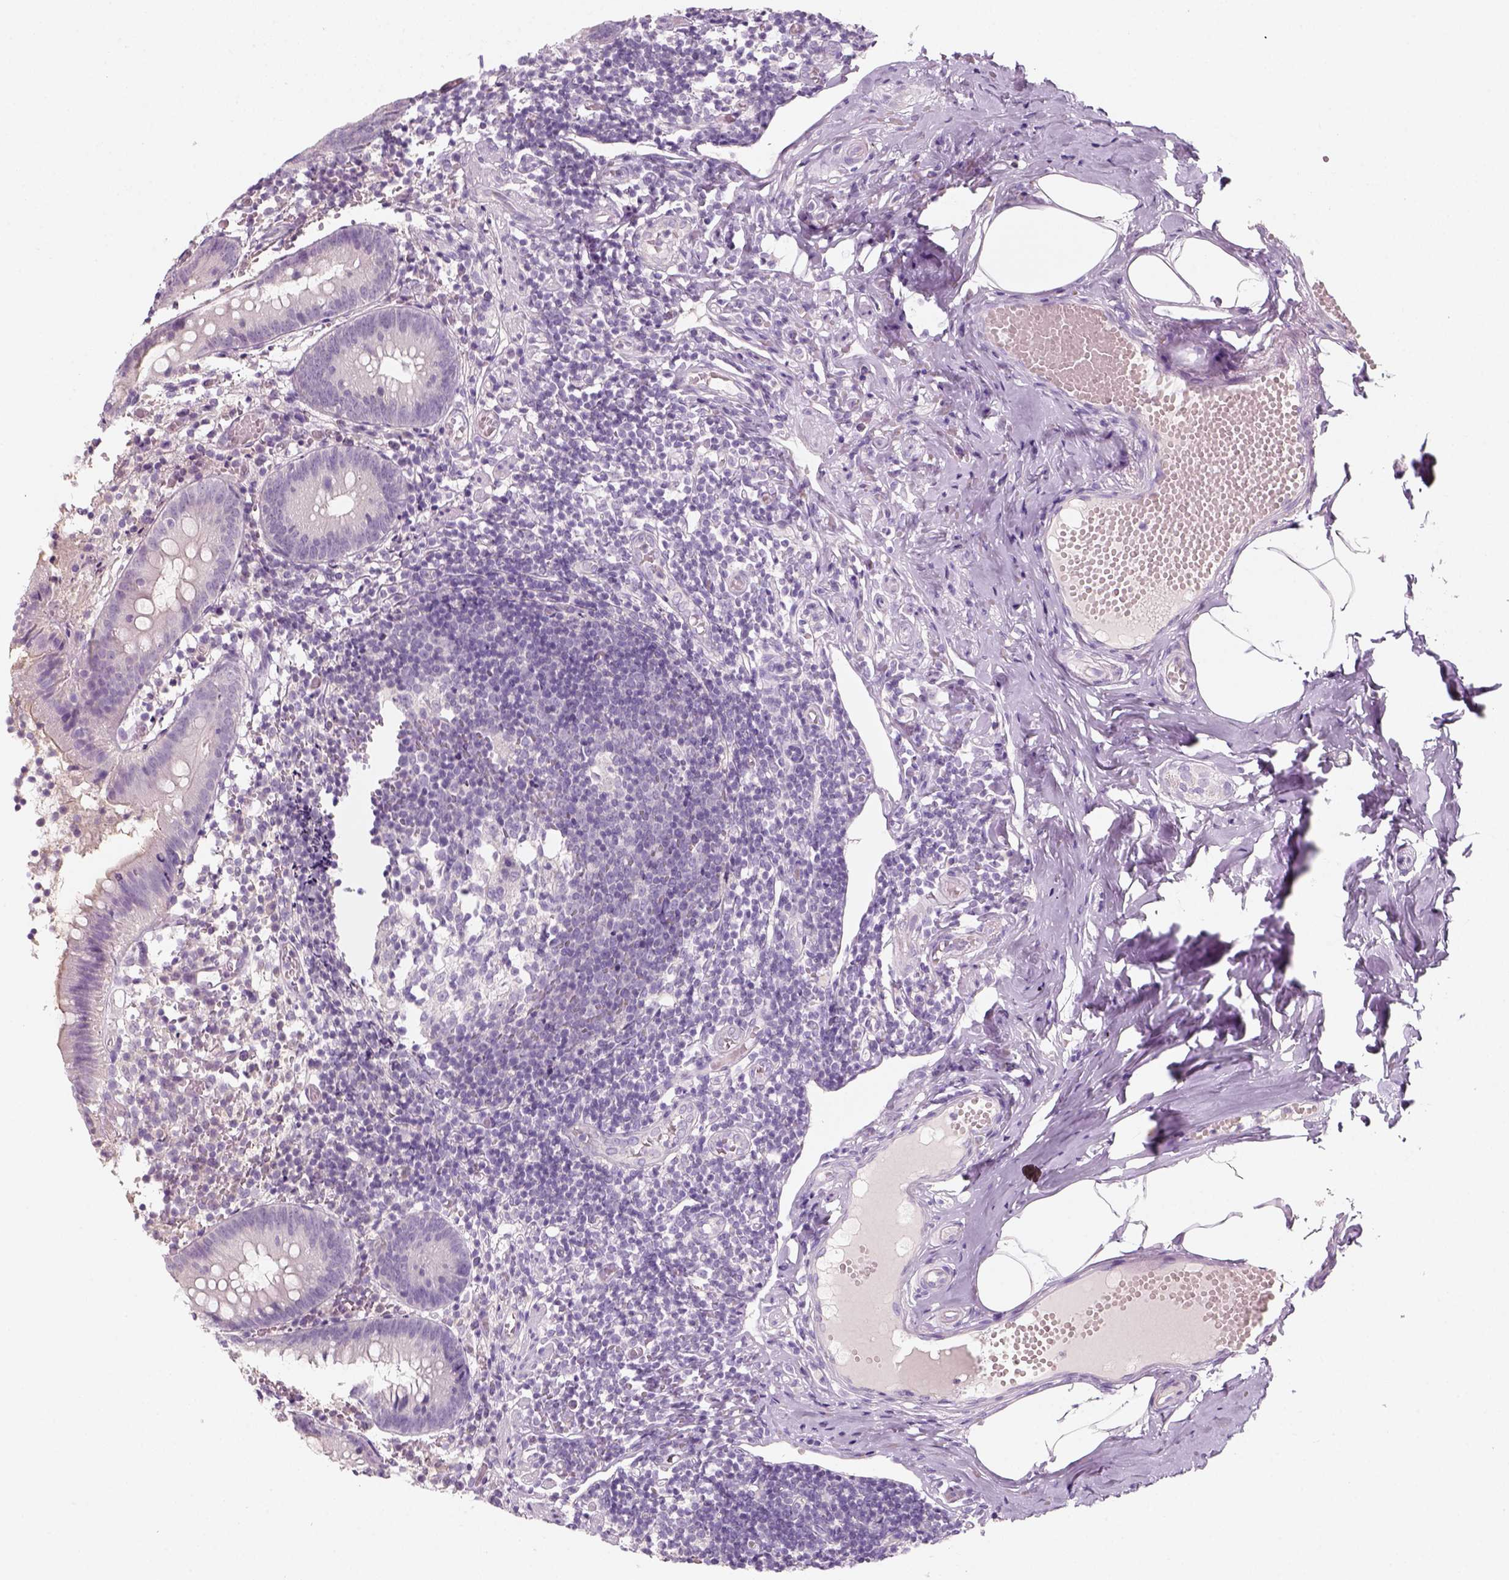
{"staining": {"intensity": "negative", "quantity": "none", "location": "none"}, "tissue": "appendix", "cell_type": "Glandular cells", "image_type": "normal", "snomed": [{"axis": "morphology", "description": "Normal tissue, NOS"}, {"axis": "topography", "description": "Appendix"}], "caption": "This is an immunohistochemistry (IHC) photomicrograph of benign human appendix. There is no expression in glandular cells.", "gene": "KRT25", "patient": {"sex": "female", "age": 32}}